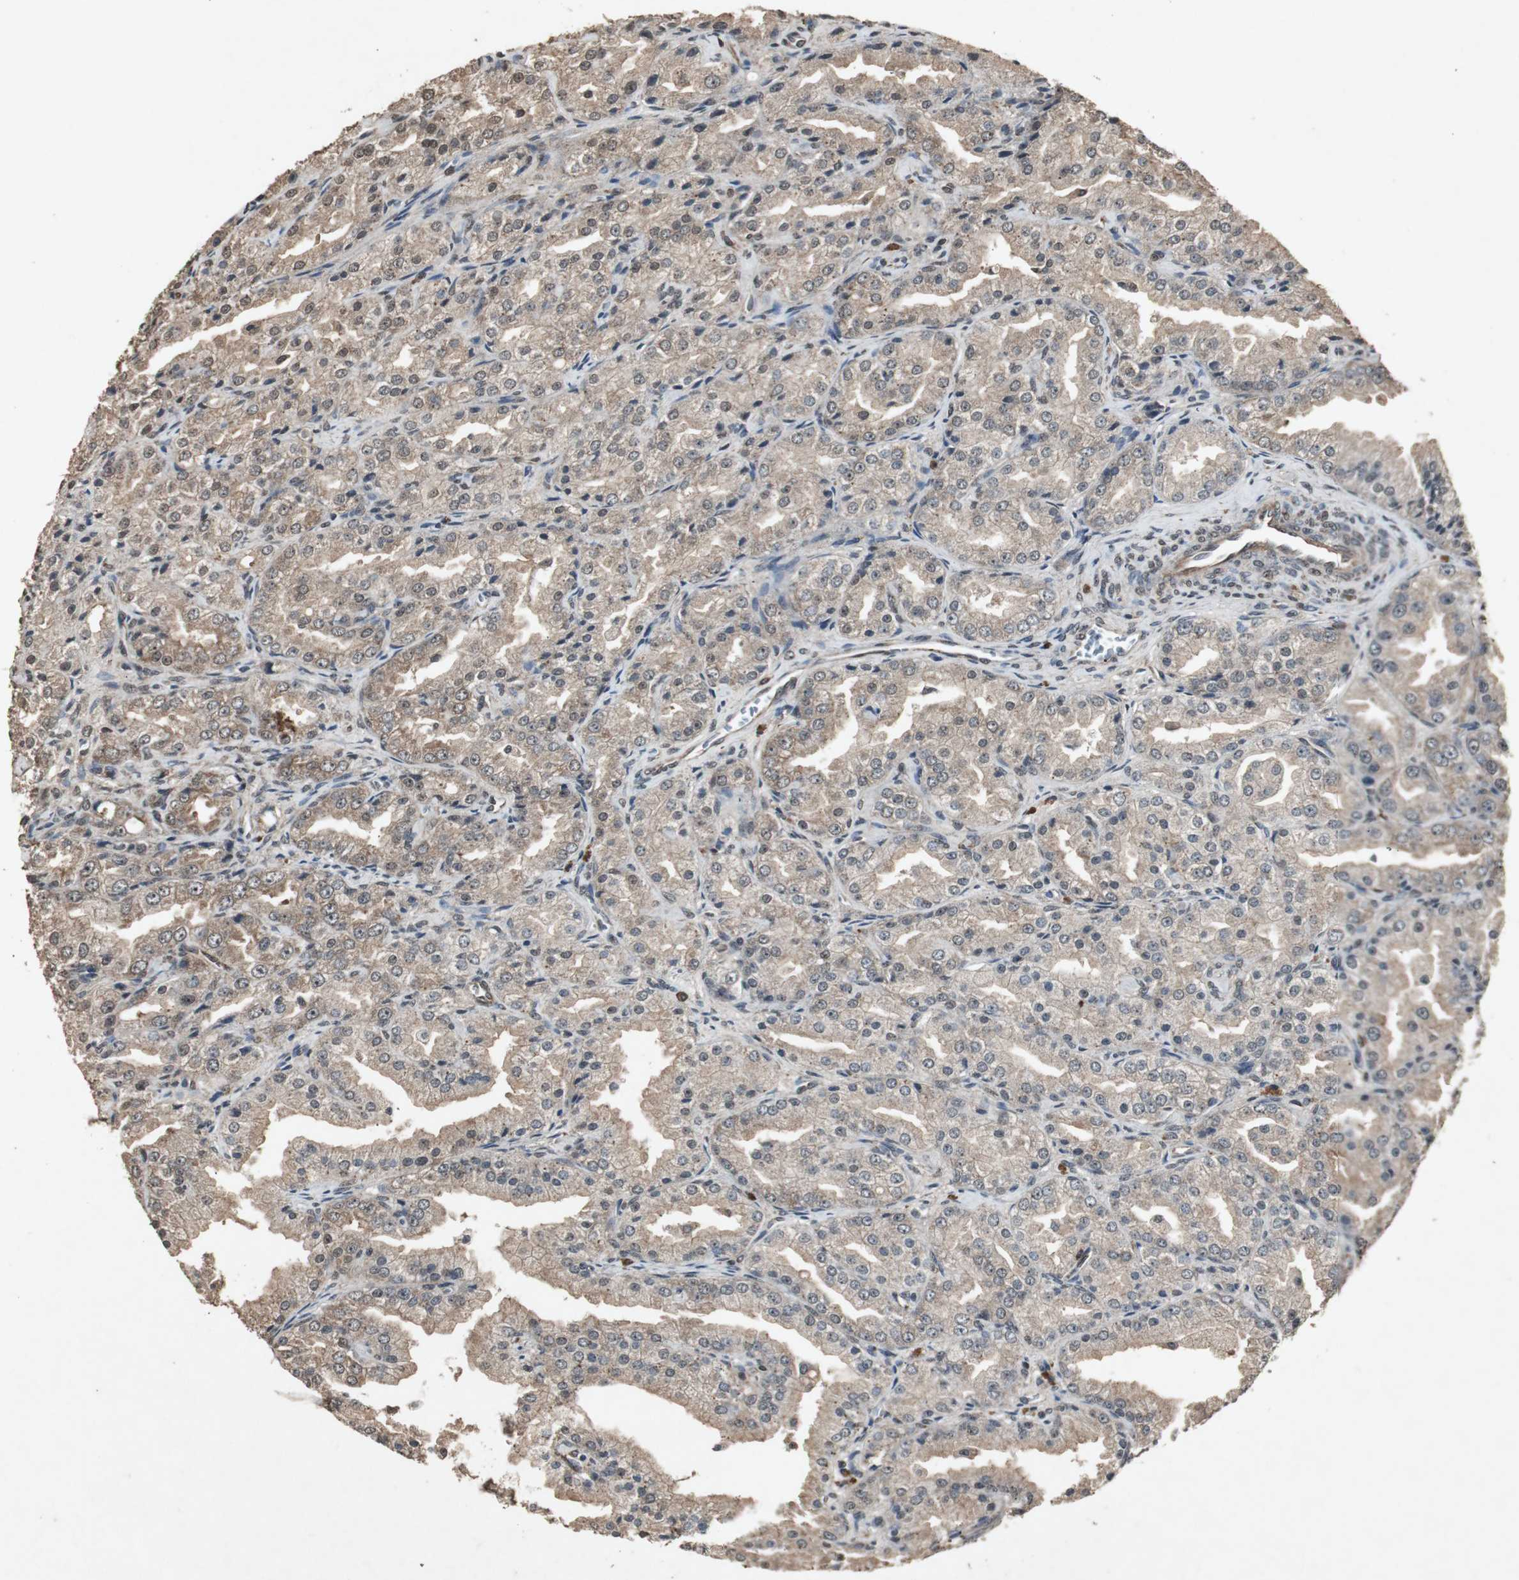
{"staining": {"intensity": "moderate", "quantity": ">75%", "location": "cytoplasmic/membranous,nuclear"}, "tissue": "prostate cancer", "cell_type": "Tumor cells", "image_type": "cancer", "snomed": [{"axis": "morphology", "description": "Adenocarcinoma, High grade"}, {"axis": "topography", "description": "Prostate"}], "caption": "Adenocarcinoma (high-grade) (prostate) tissue shows moderate cytoplasmic/membranous and nuclear staining in approximately >75% of tumor cells The staining was performed using DAB (3,3'-diaminobenzidine), with brown indicating positive protein expression. Nuclei are stained blue with hematoxylin.", "gene": "EMX1", "patient": {"sex": "male", "age": 61}}